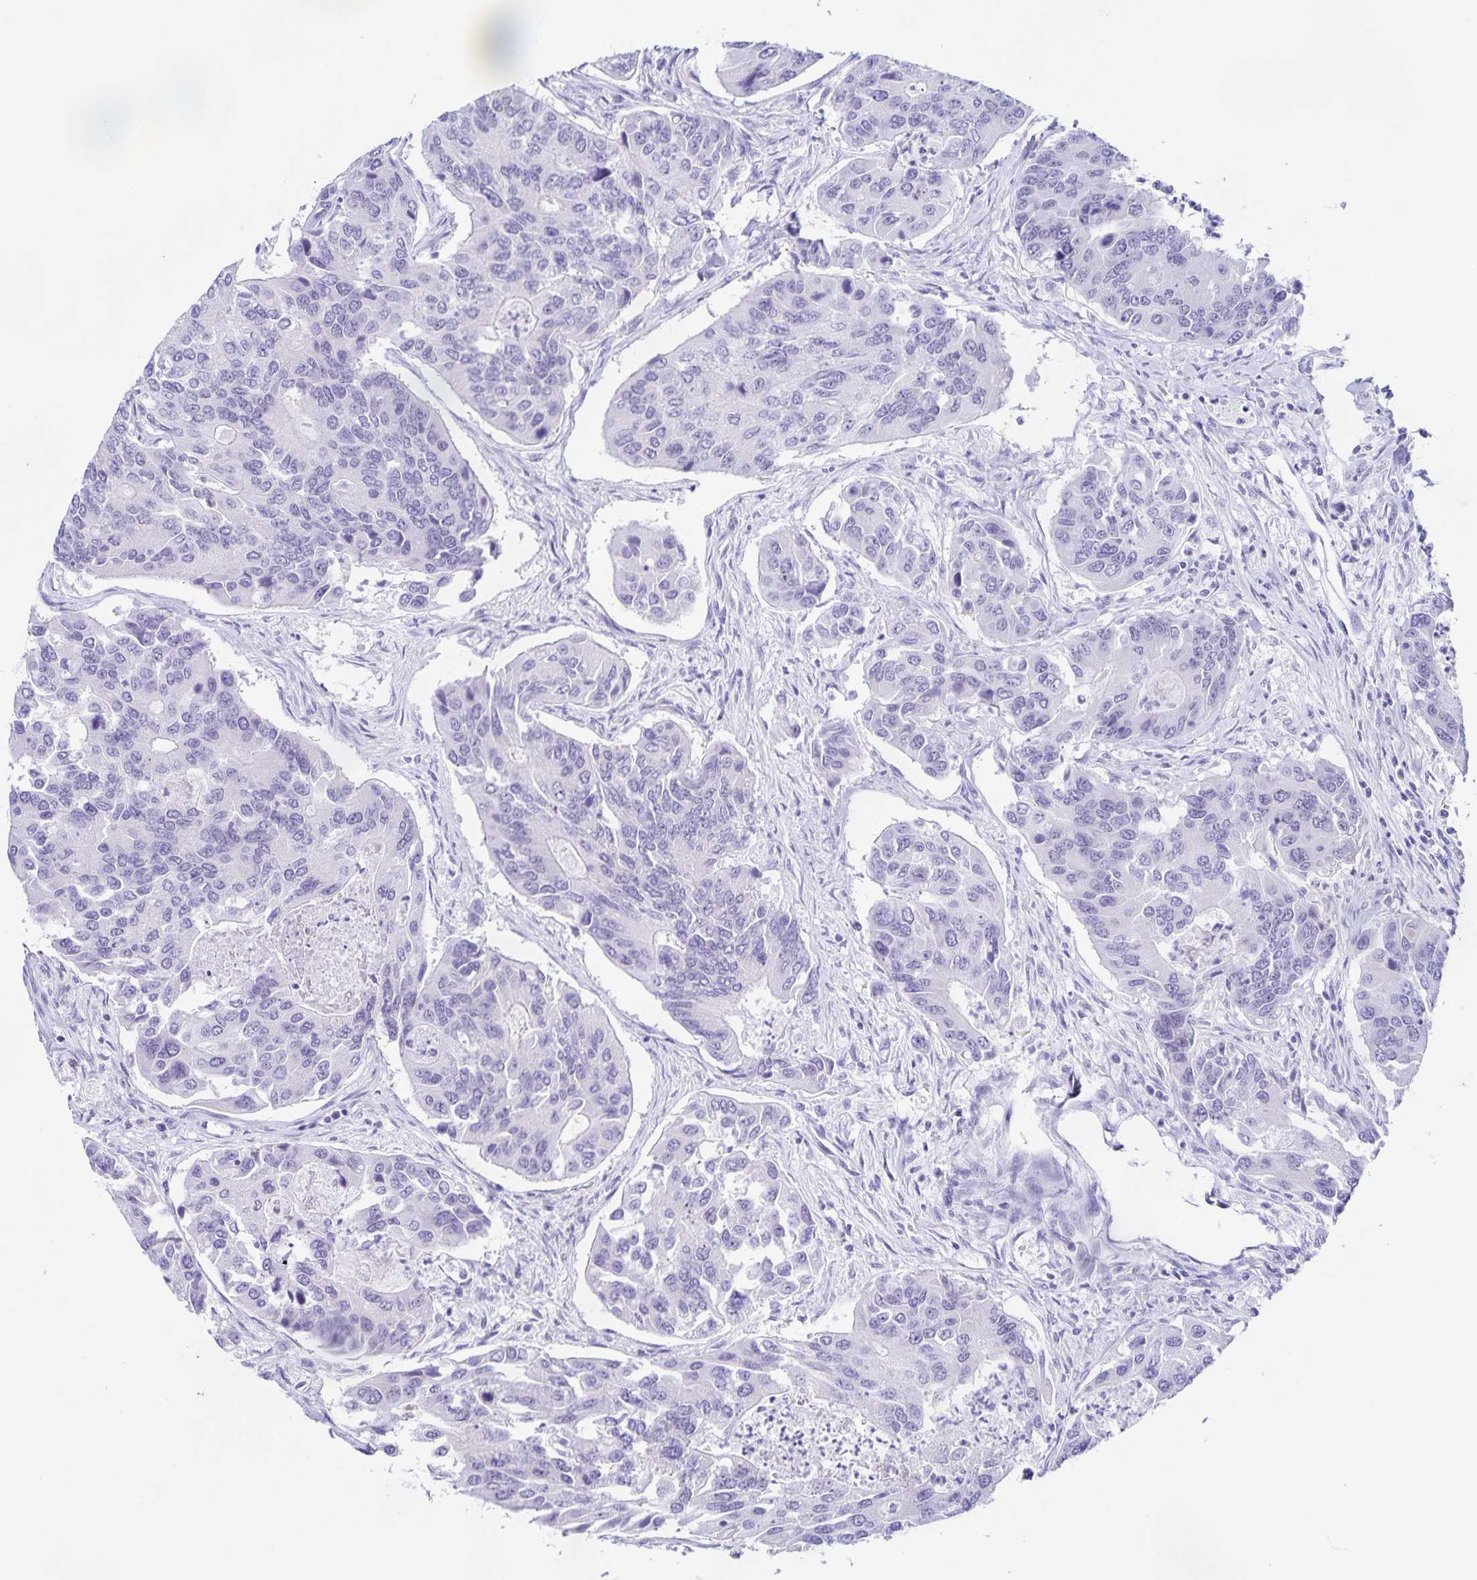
{"staining": {"intensity": "negative", "quantity": "none", "location": "none"}, "tissue": "colorectal cancer", "cell_type": "Tumor cells", "image_type": "cancer", "snomed": [{"axis": "morphology", "description": "Adenocarcinoma, NOS"}, {"axis": "topography", "description": "Colon"}], "caption": "The IHC micrograph has no significant staining in tumor cells of colorectal cancer (adenocarcinoma) tissue.", "gene": "FAM170A", "patient": {"sex": "female", "age": 67}}